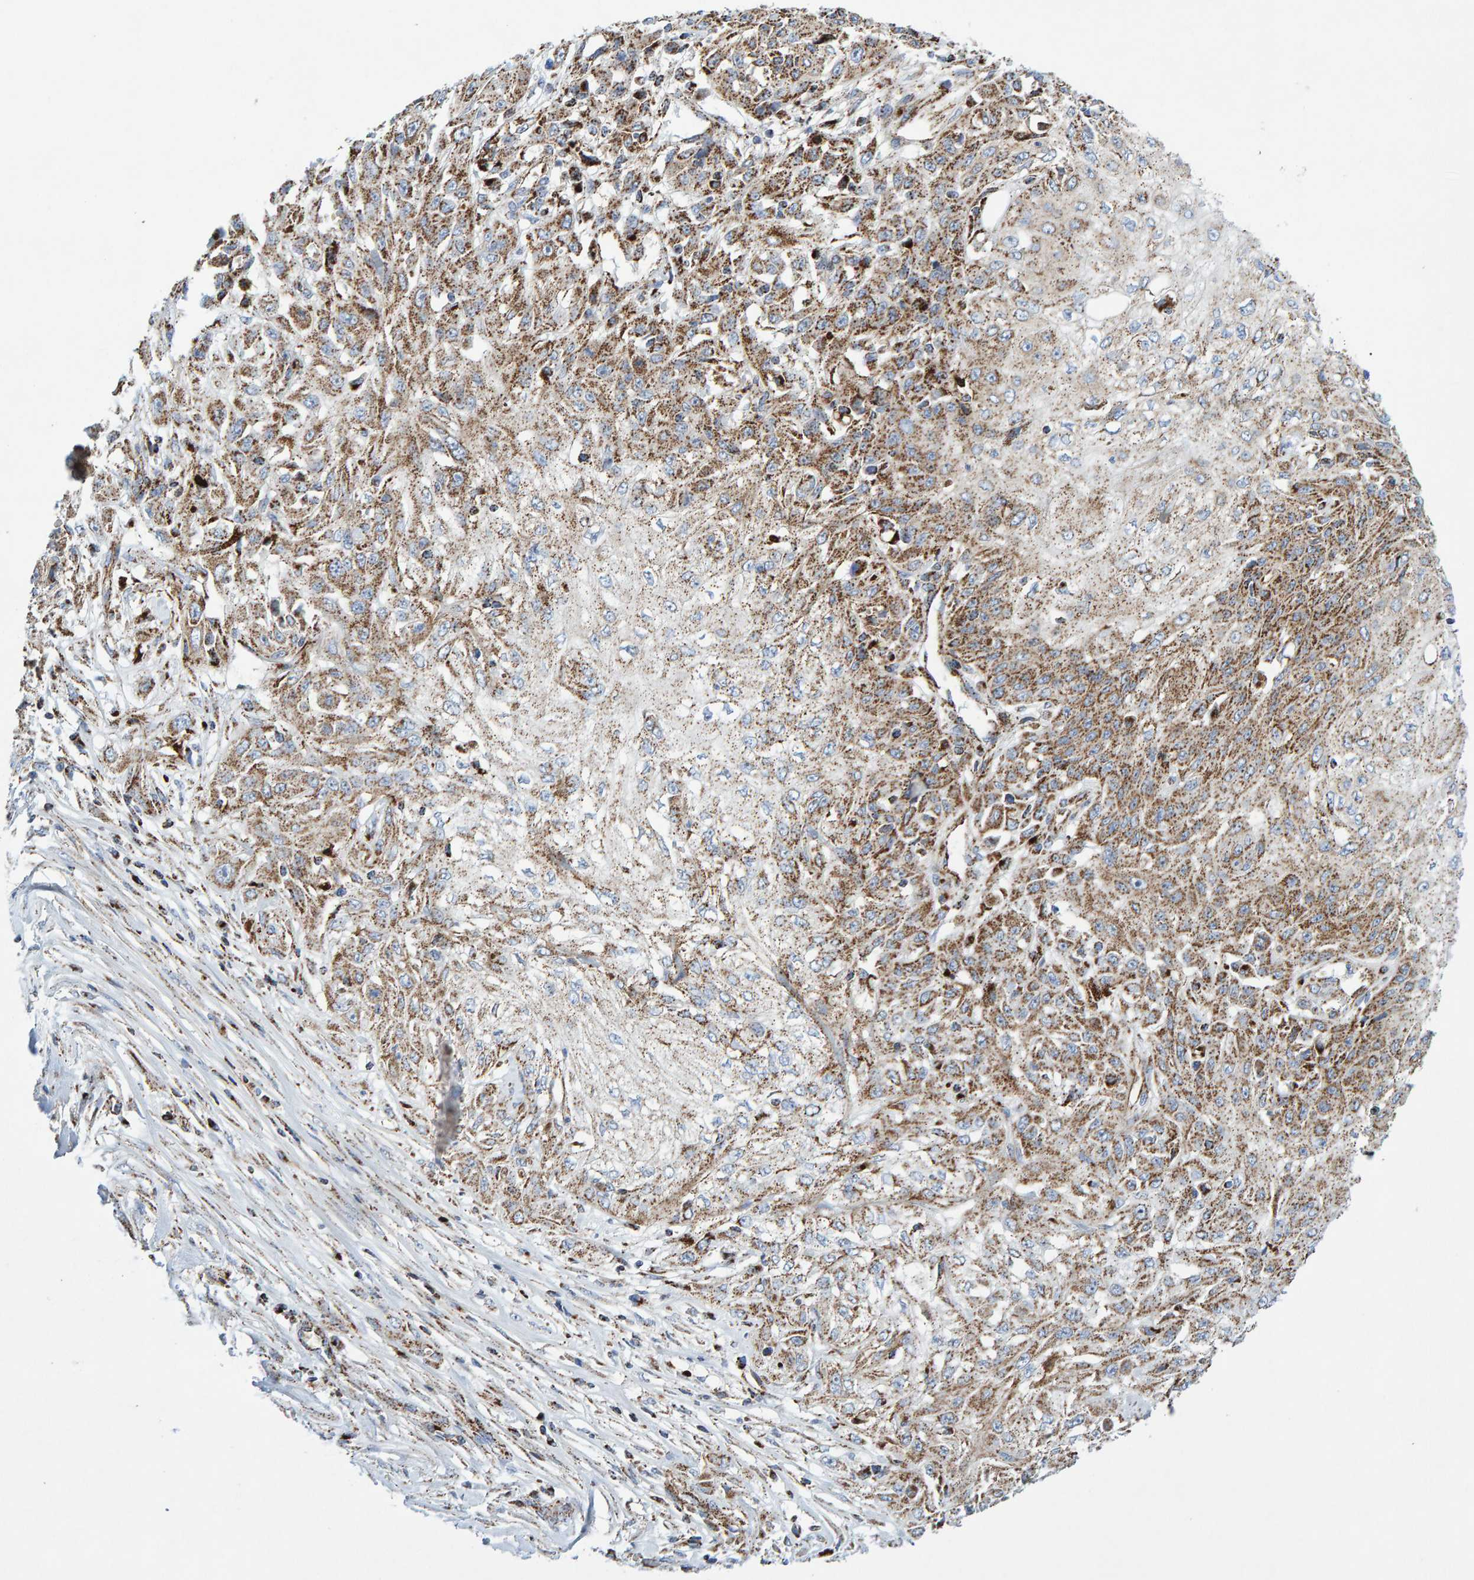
{"staining": {"intensity": "moderate", "quantity": ">75%", "location": "cytoplasmic/membranous"}, "tissue": "skin cancer", "cell_type": "Tumor cells", "image_type": "cancer", "snomed": [{"axis": "morphology", "description": "Squamous cell carcinoma, NOS"}, {"axis": "morphology", "description": "Squamous cell carcinoma, metastatic, NOS"}, {"axis": "topography", "description": "Skin"}, {"axis": "topography", "description": "Lymph node"}], "caption": "Protein expression analysis of squamous cell carcinoma (skin) exhibits moderate cytoplasmic/membranous positivity in approximately >75% of tumor cells.", "gene": "GGTA1", "patient": {"sex": "male", "age": 75}}